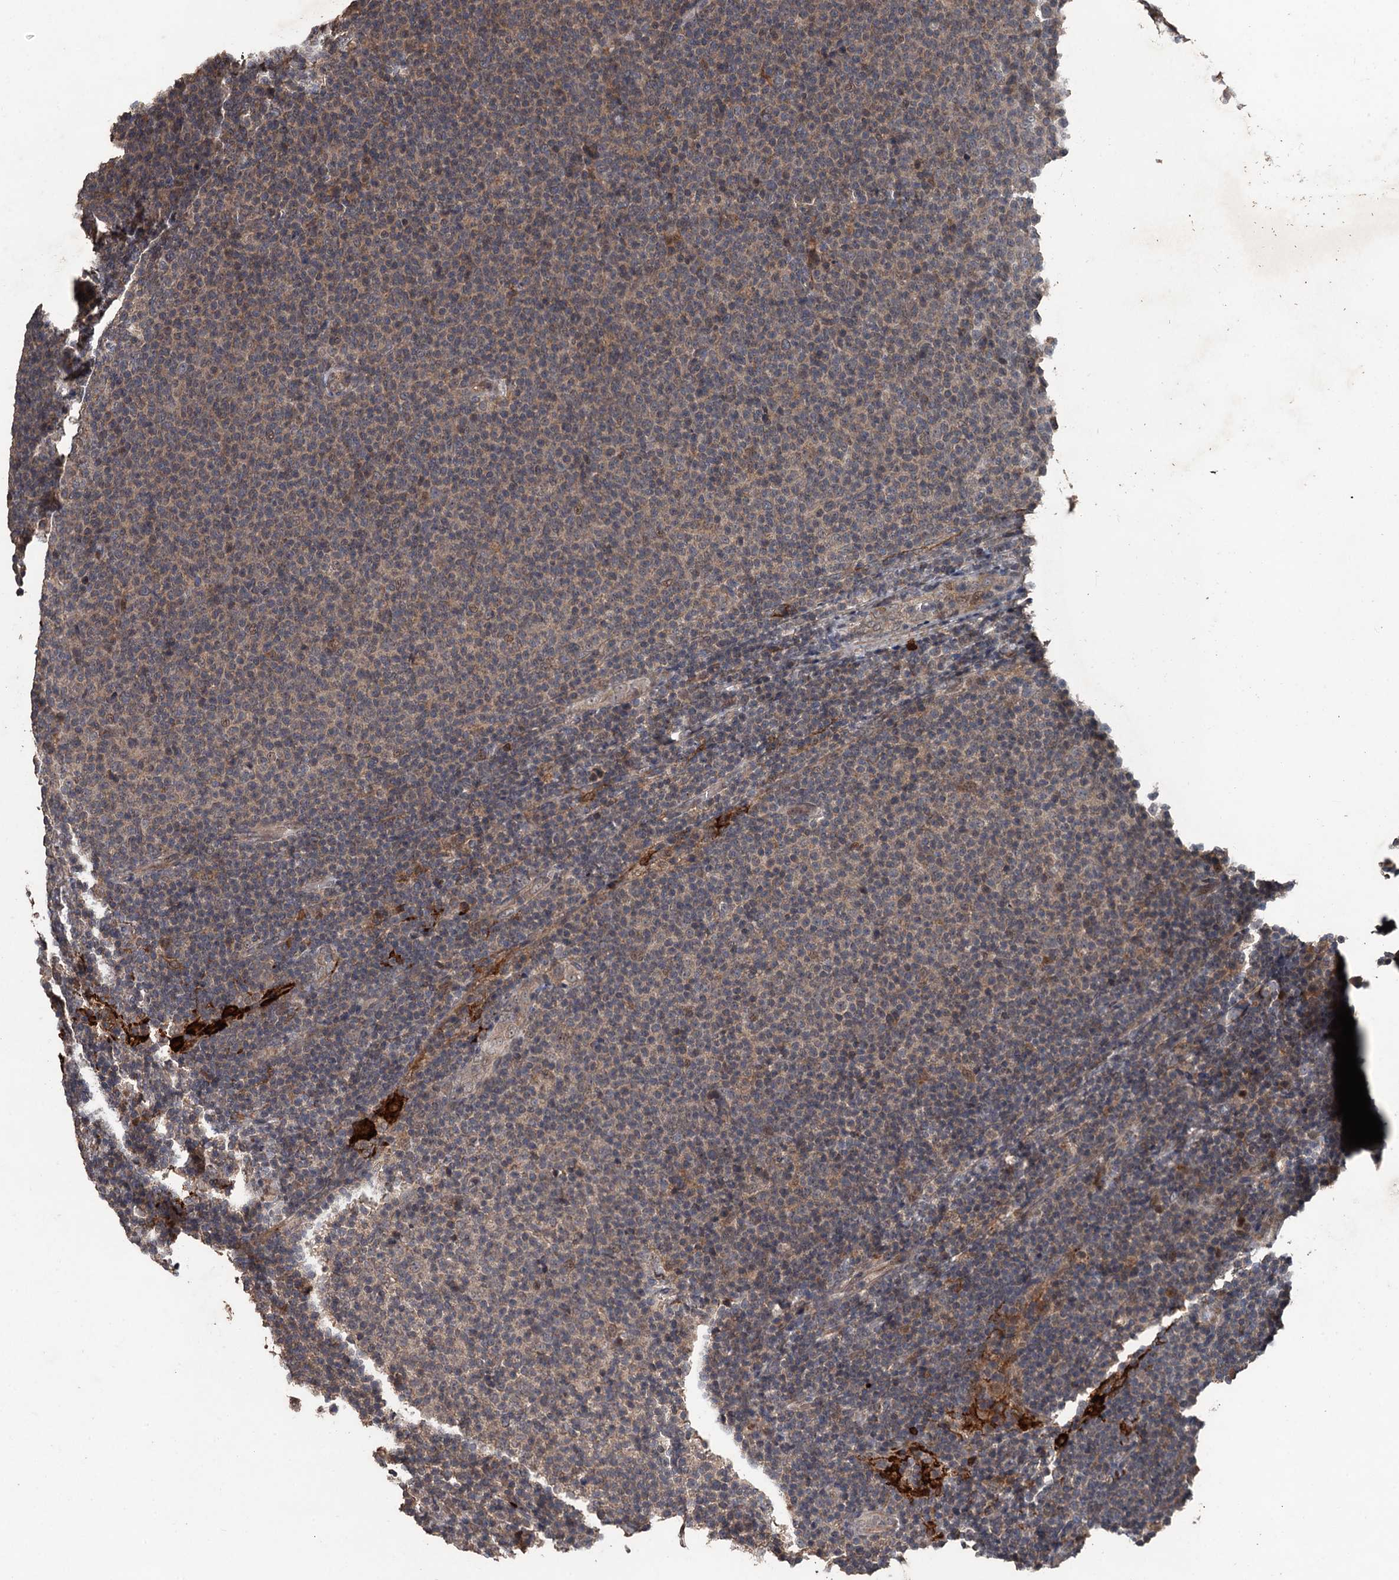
{"staining": {"intensity": "weak", "quantity": "<25%", "location": "cytoplasmic/membranous,nuclear"}, "tissue": "lymphoma", "cell_type": "Tumor cells", "image_type": "cancer", "snomed": [{"axis": "morphology", "description": "Malignant lymphoma, non-Hodgkin's type, Low grade"}, {"axis": "topography", "description": "Lymph node"}], "caption": "There is no significant staining in tumor cells of low-grade malignant lymphoma, non-Hodgkin's type.", "gene": "ZNF438", "patient": {"sex": "male", "age": 66}}